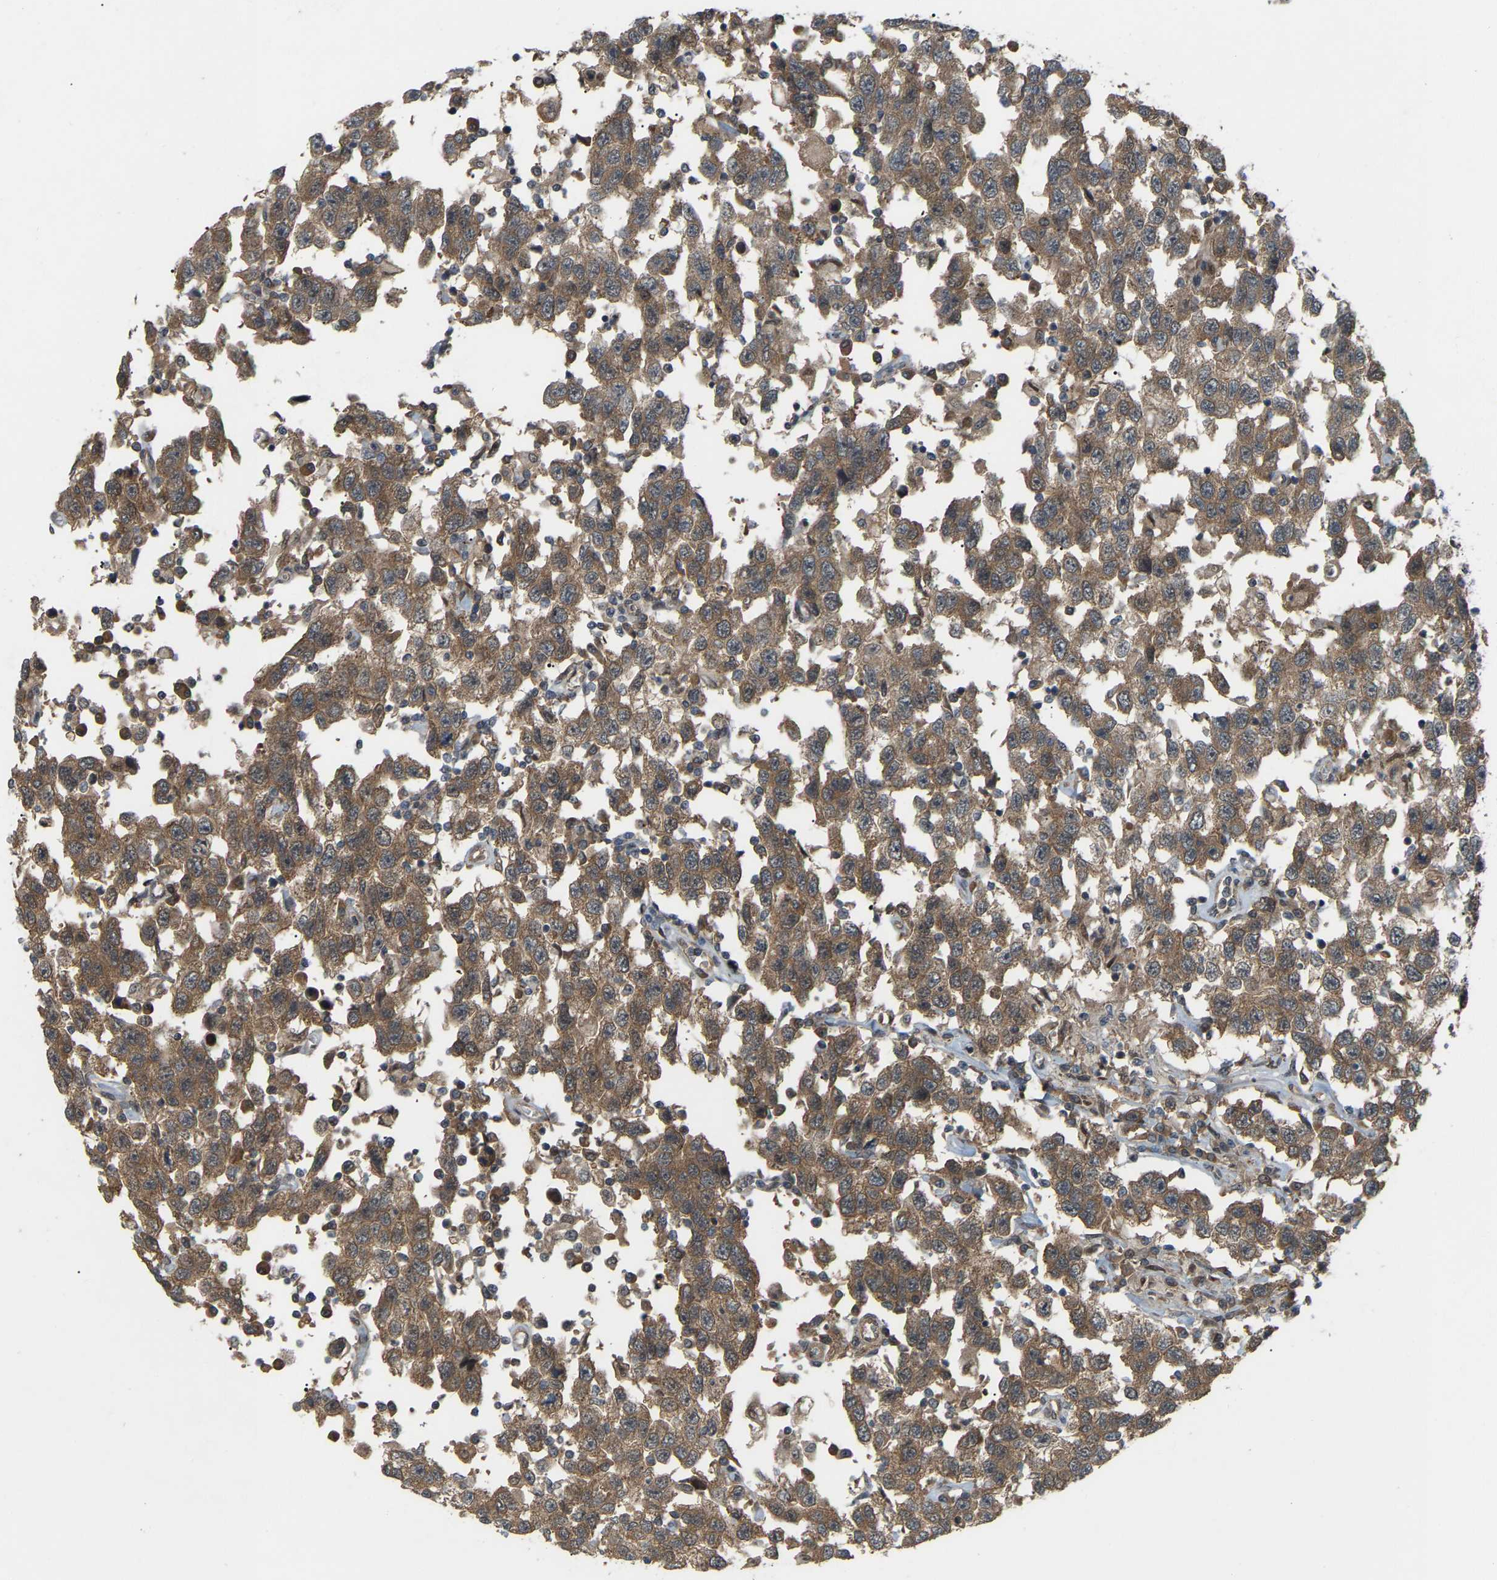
{"staining": {"intensity": "moderate", "quantity": ">75%", "location": "cytoplasmic/membranous"}, "tissue": "testis cancer", "cell_type": "Tumor cells", "image_type": "cancer", "snomed": [{"axis": "morphology", "description": "Seminoma, NOS"}, {"axis": "topography", "description": "Testis"}], "caption": "Testis cancer stained for a protein demonstrates moderate cytoplasmic/membranous positivity in tumor cells.", "gene": "CROT", "patient": {"sex": "male", "age": 41}}